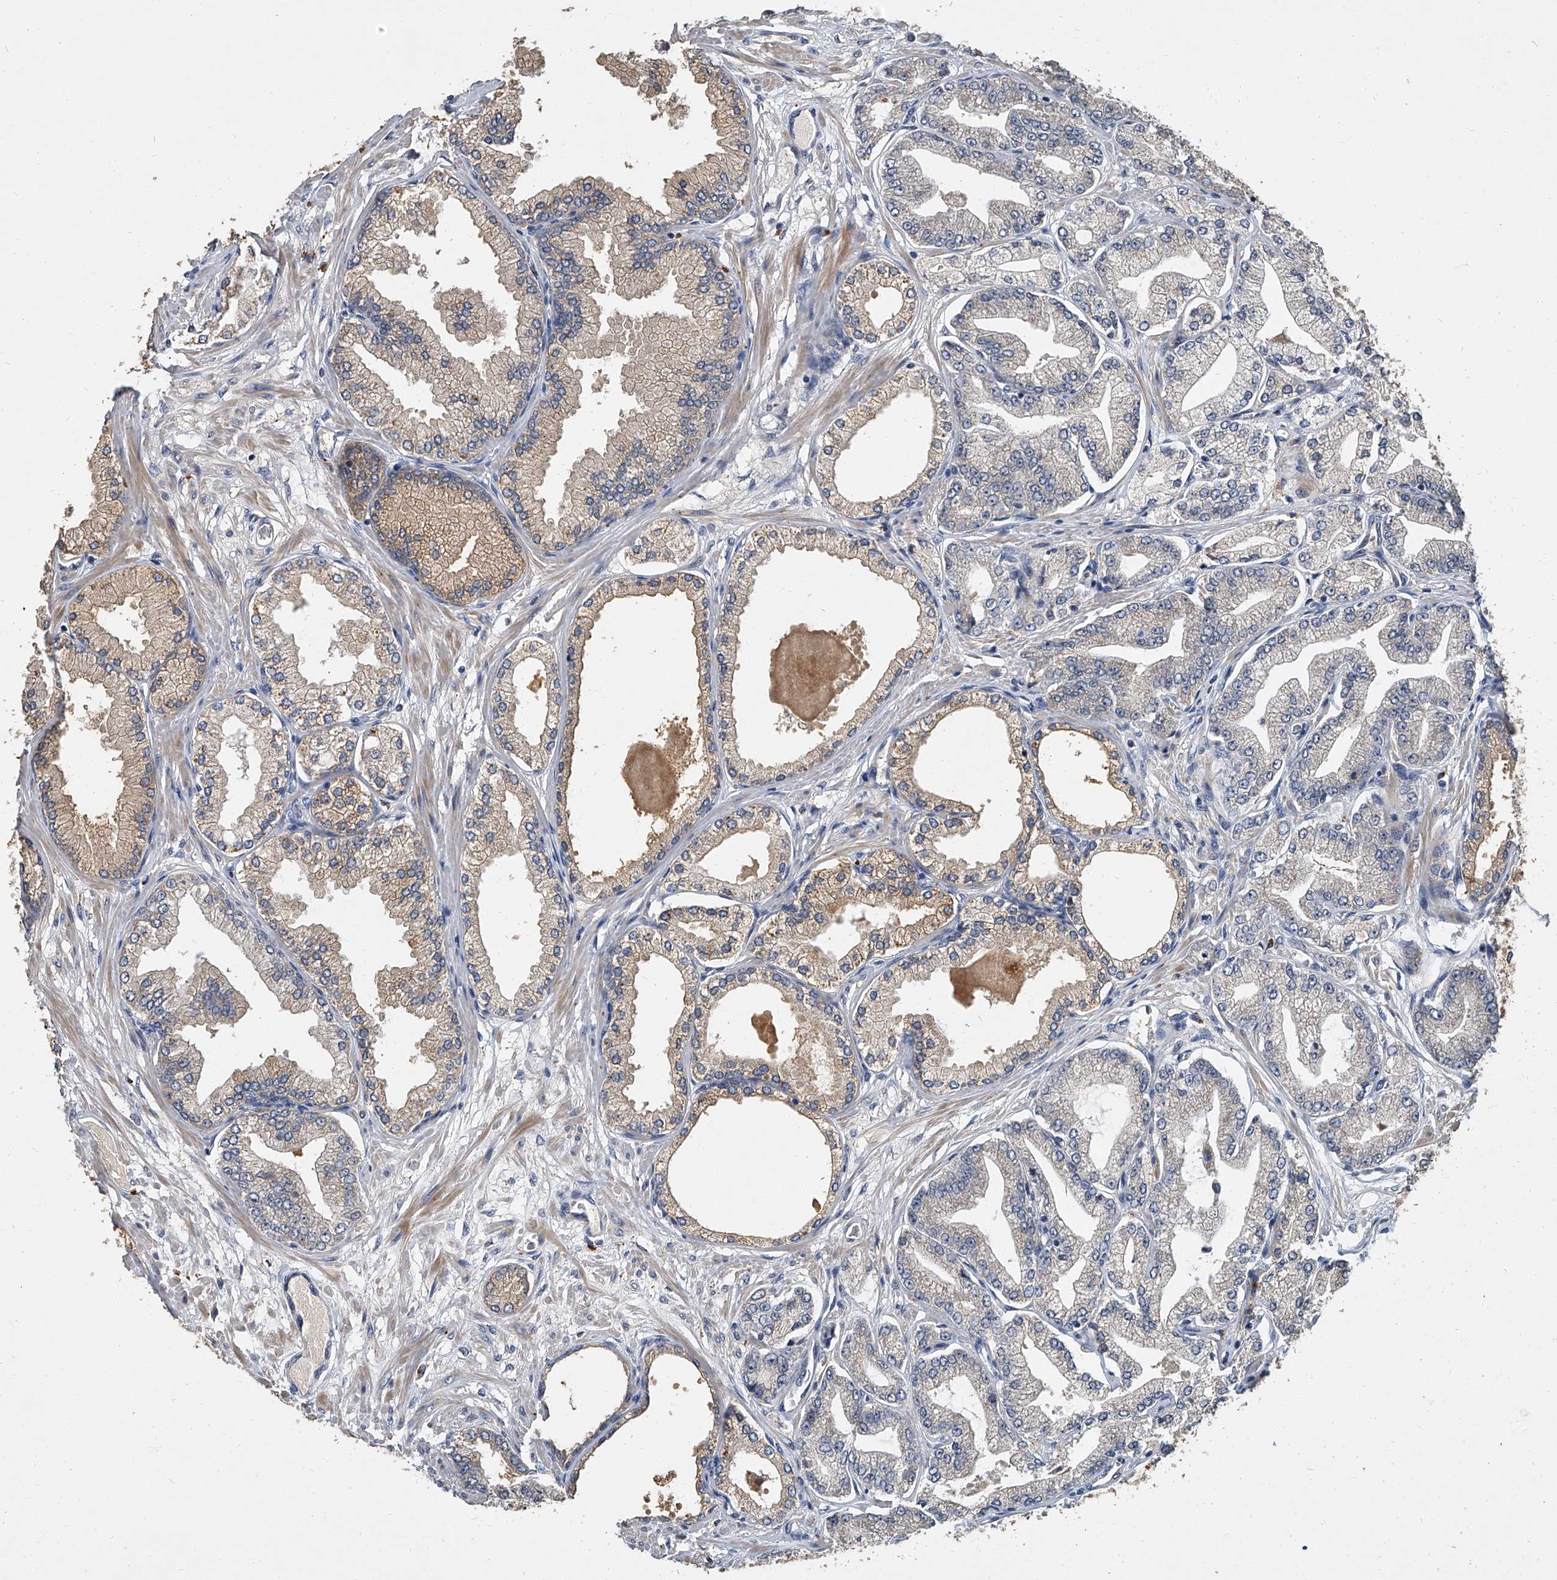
{"staining": {"intensity": "weak", "quantity": ">75%", "location": "cytoplasmic/membranous"}, "tissue": "prostate cancer", "cell_type": "Tumor cells", "image_type": "cancer", "snomed": [{"axis": "morphology", "description": "Adenocarcinoma, Low grade"}, {"axis": "topography", "description": "Prostate"}], "caption": "Immunohistochemistry micrograph of neoplastic tissue: prostate cancer stained using IHC reveals low levels of weak protein expression localized specifically in the cytoplasmic/membranous of tumor cells, appearing as a cytoplasmic/membranous brown color.", "gene": "JAG2", "patient": {"sex": "male", "age": 63}}